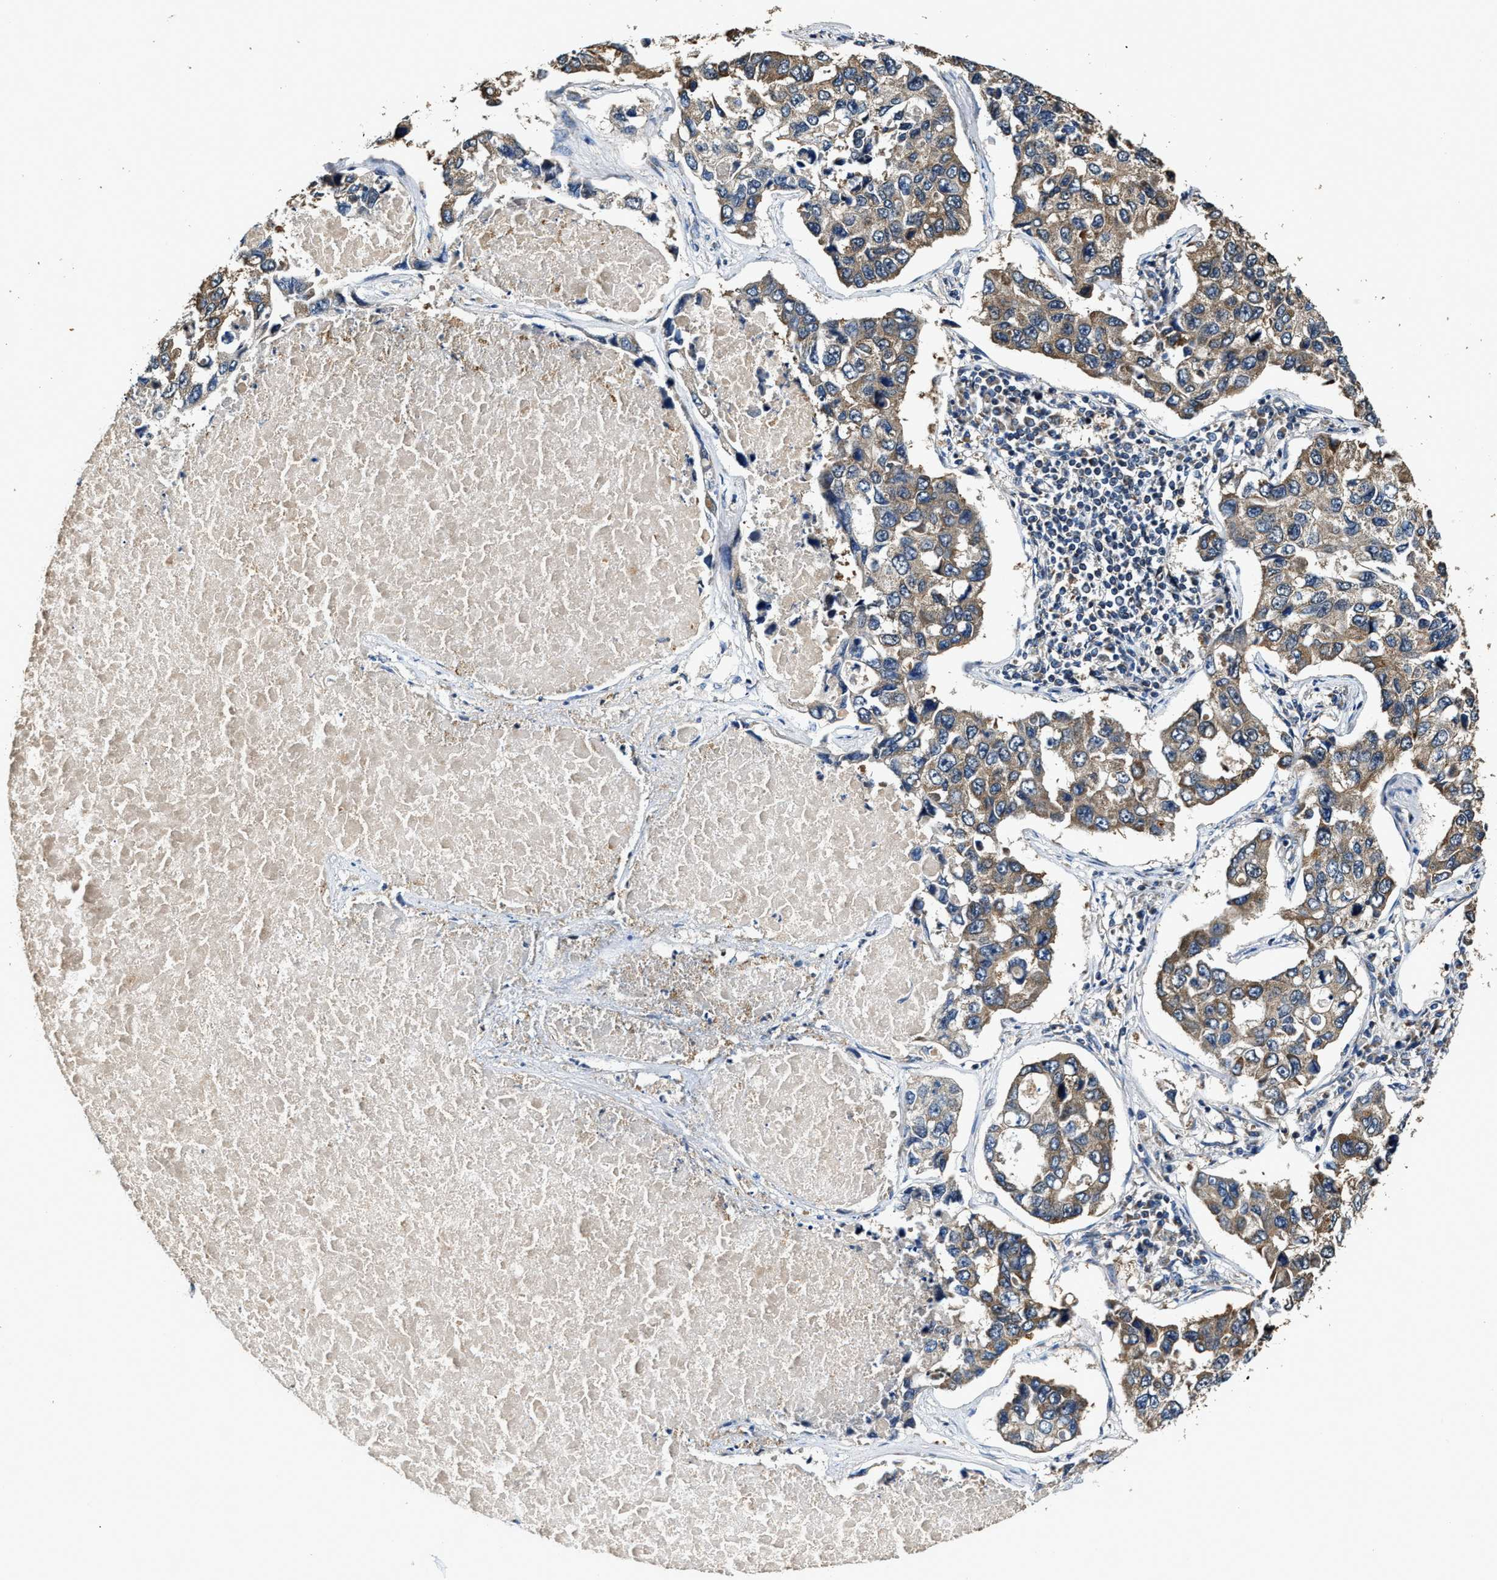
{"staining": {"intensity": "moderate", "quantity": "25%-75%", "location": "cytoplasmic/membranous"}, "tissue": "lung cancer", "cell_type": "Tumor cells", "image_type": "cancer", "snomed": [{"axis": "morphology", "description": "Adenocarcinoma, NOS"}, {"axis": "topography", "description": "Lung"}], "caption": "IHC of lung cancer (adenocarcinoma) shows medium levels of moderate cytoplasmic/membranous staining in about 25%-75% of tumor cells. (DAB IHC, brown staining for protein, blue staining for nuclei).", "gene": "GFRA3", "patient": {"sex": "male", "age": 64}}